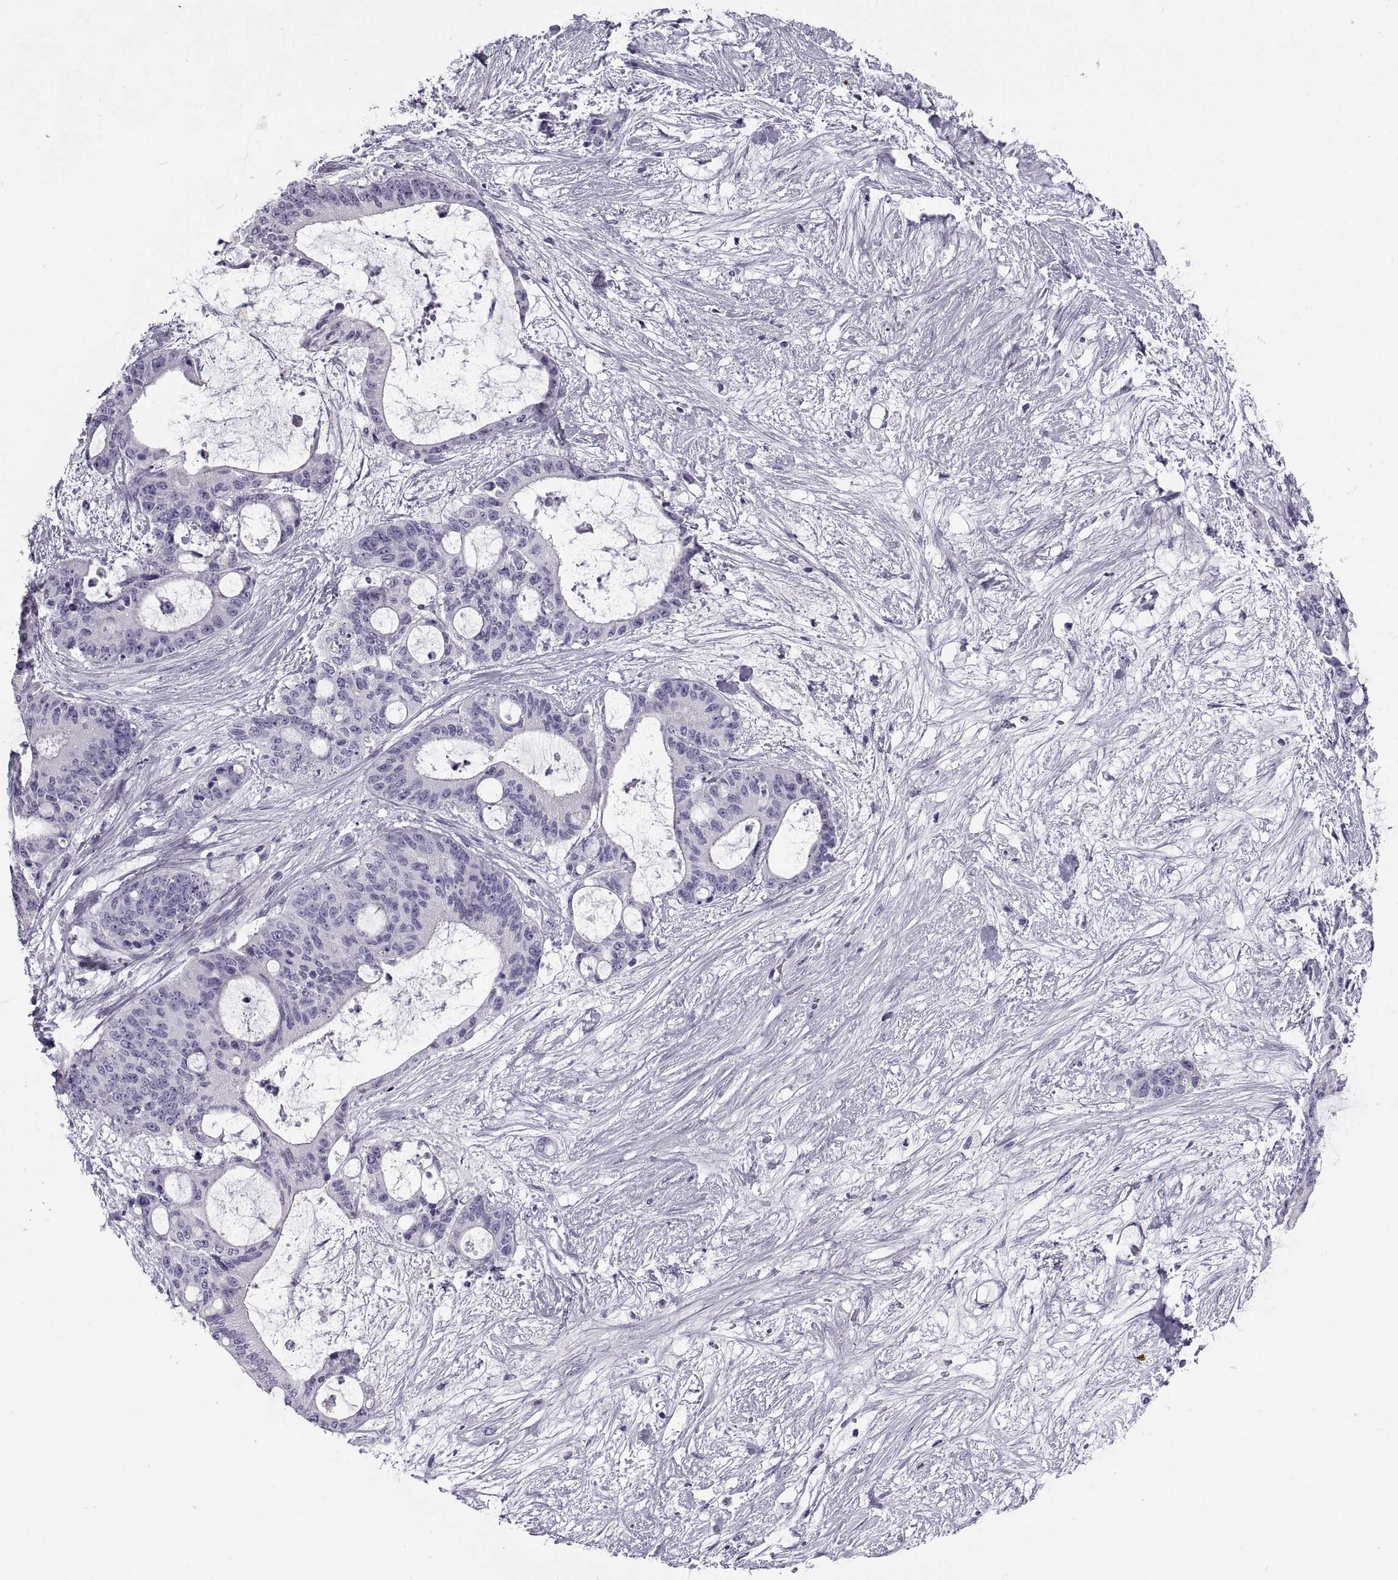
{"staining": {"intensity": "negative", "quantity": "none", "location": "none"}, "tissue": "liver cancer", "cell_type": "Tumor cells", "image_type": "cancer", "snomed": [{"axis": "morphology", "description": "Normal tissue, NOS"}, {"axis": "morphology", "description": "Cholangiocarcinoma"}, {"axis": "topography", "description": "Liver"}, {"axis": "topography", "description": "Peripheral nerve tissue"}], "caption": "Immunohistochemistry micrograph of neoplastic tissue: human liver cancer stained with DAB (3,3'-diaminobenzidine) displays no significant protein positivity in tumor cells. (Immunohistochemistry, brightfield microscopy, high magnification).", "gene": "RLBP1", "patient": {"sex": "female", "age": 73}}